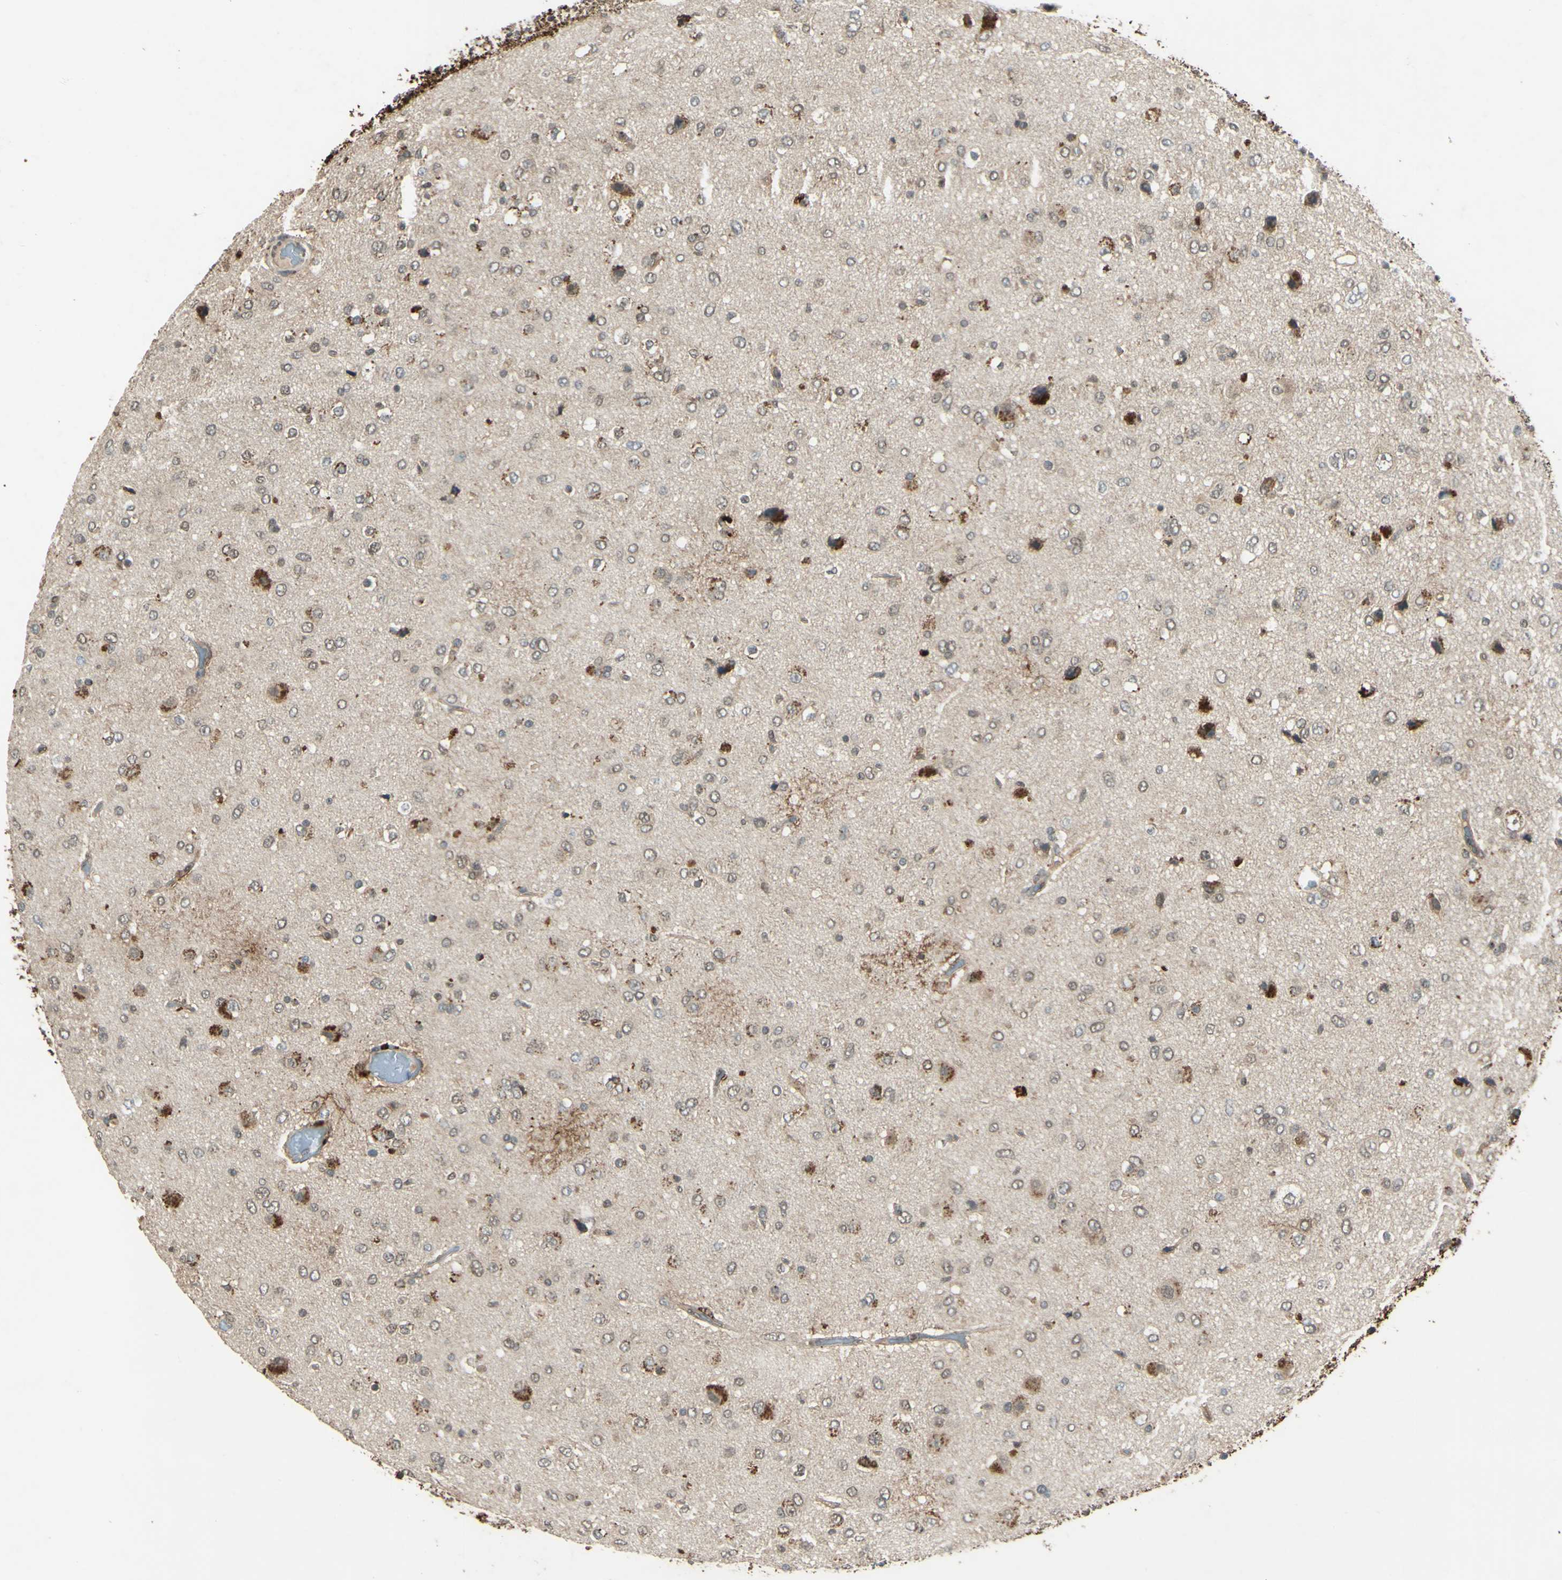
{"staining": {"intensity": "weak", "quantity": "25%-75%", "location": "cytoplasmic/membranous"}, "tissue": "glioma", "cell_type": "Tumor cells", "image_type": "cancer", "snomed": [{"axis": "morphology", "description": "Glioma, malignant, Low grade"}, {"axis": "topography", "description": "Brain"}], "caption": "Immunohistochemistry (IHC) image of malignant glioma (low-grade) stained for a protein (brown), which exhibits low levels of weak cytoplasmic/membranous expression in approximately 25%-75% of tumor cells.", "gene": "PSMD5", "patient": {"sex": "male", "age": 77}}